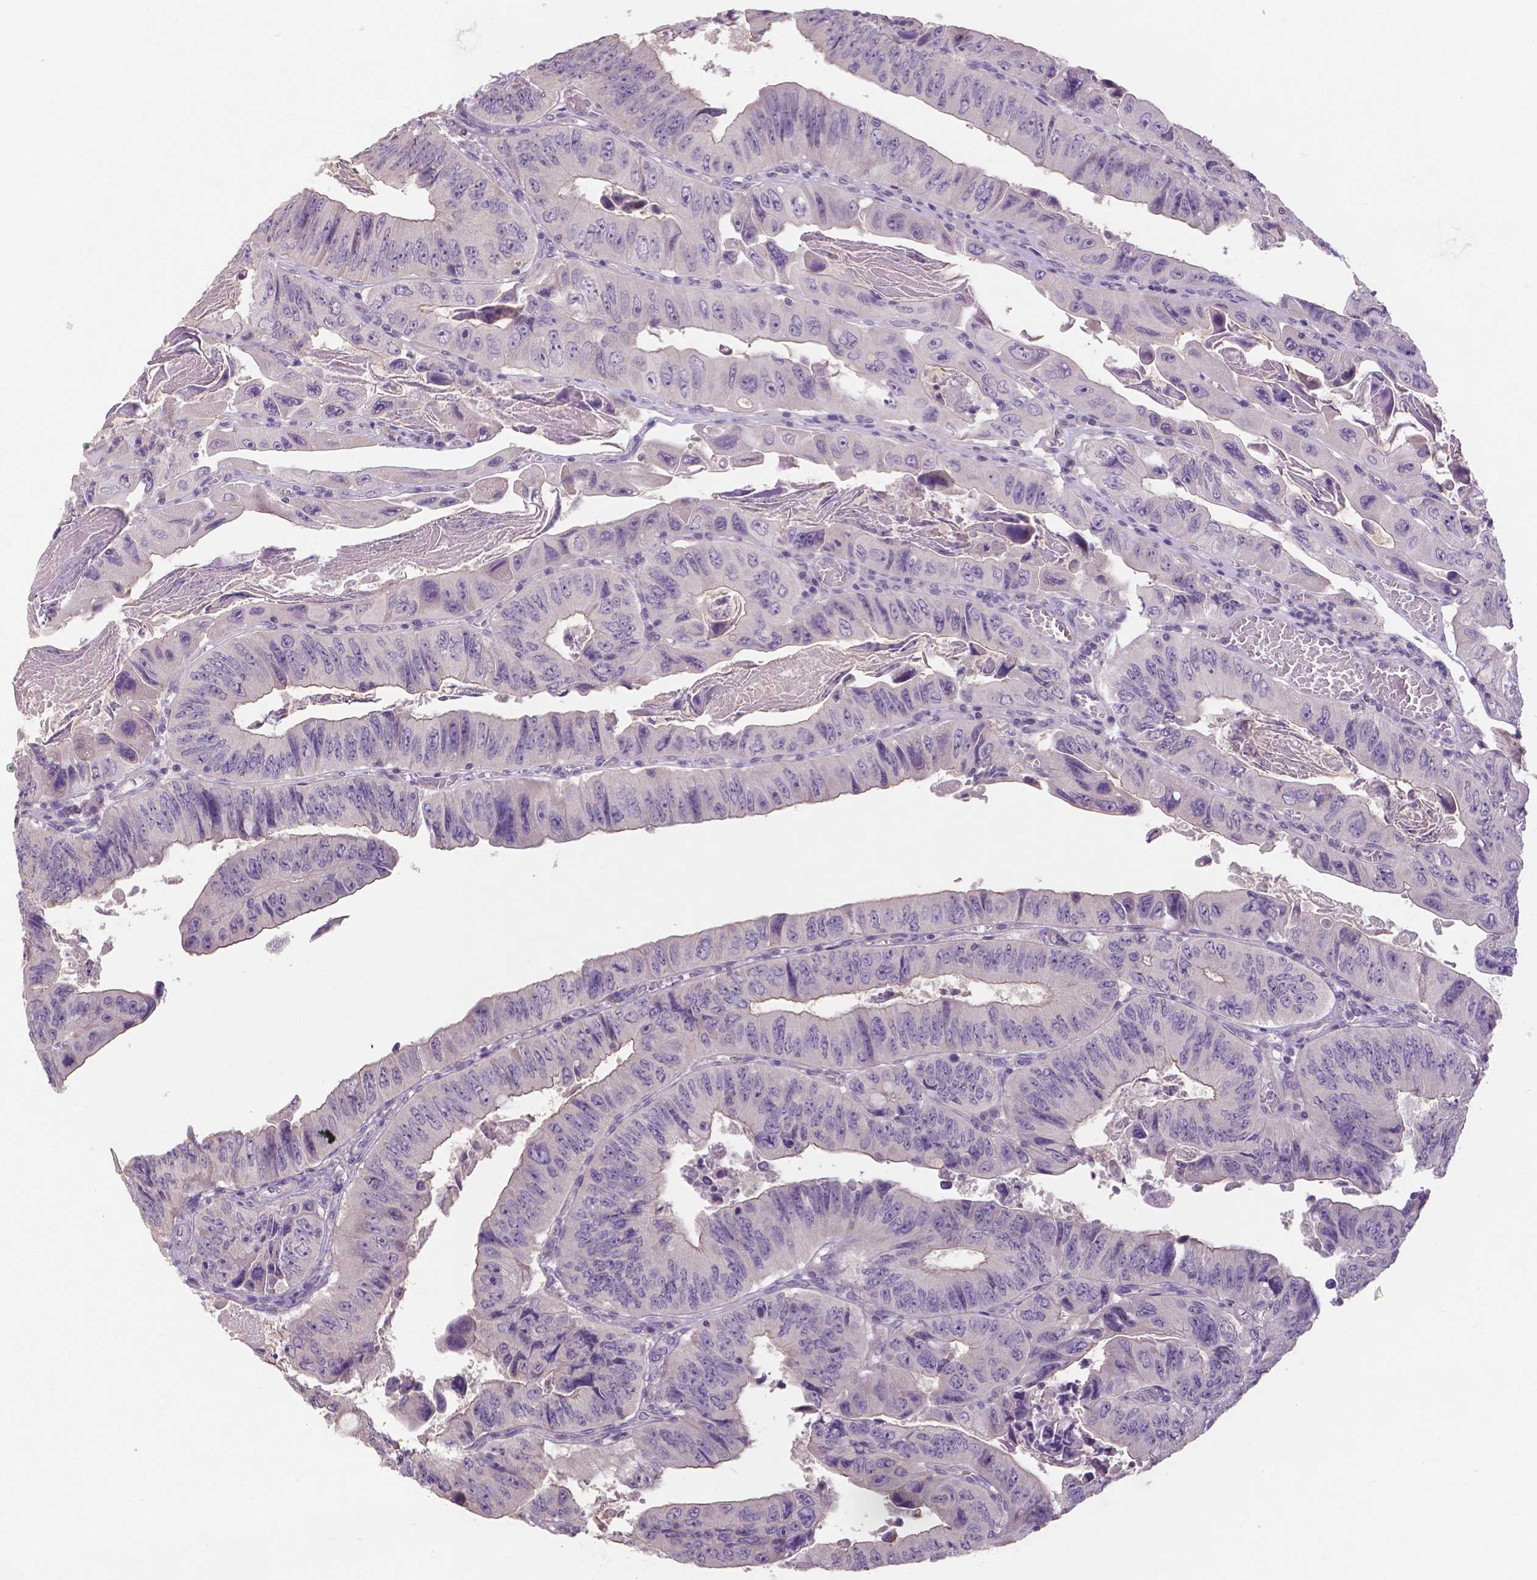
{"staining": {"intensity": "negative", "quantity": "none", "location": "none"}, "tissue": "colorectal cancer", "cell_type": "Tumor cells", "image_type": "cancer", "snomed": [{"axis": "morphology", "description": "Adenocarcinoma, NOS"}, {"axis": "topography", "description": "Colon"}], "caption": "This is a histopathology image of immunohistochemistry (IHC) staining of colorectal adenocarcinoma, which shows no staining in tumor cells.", "gene": "CRMP1", "patient": {"sex": "female", "age": 84}}